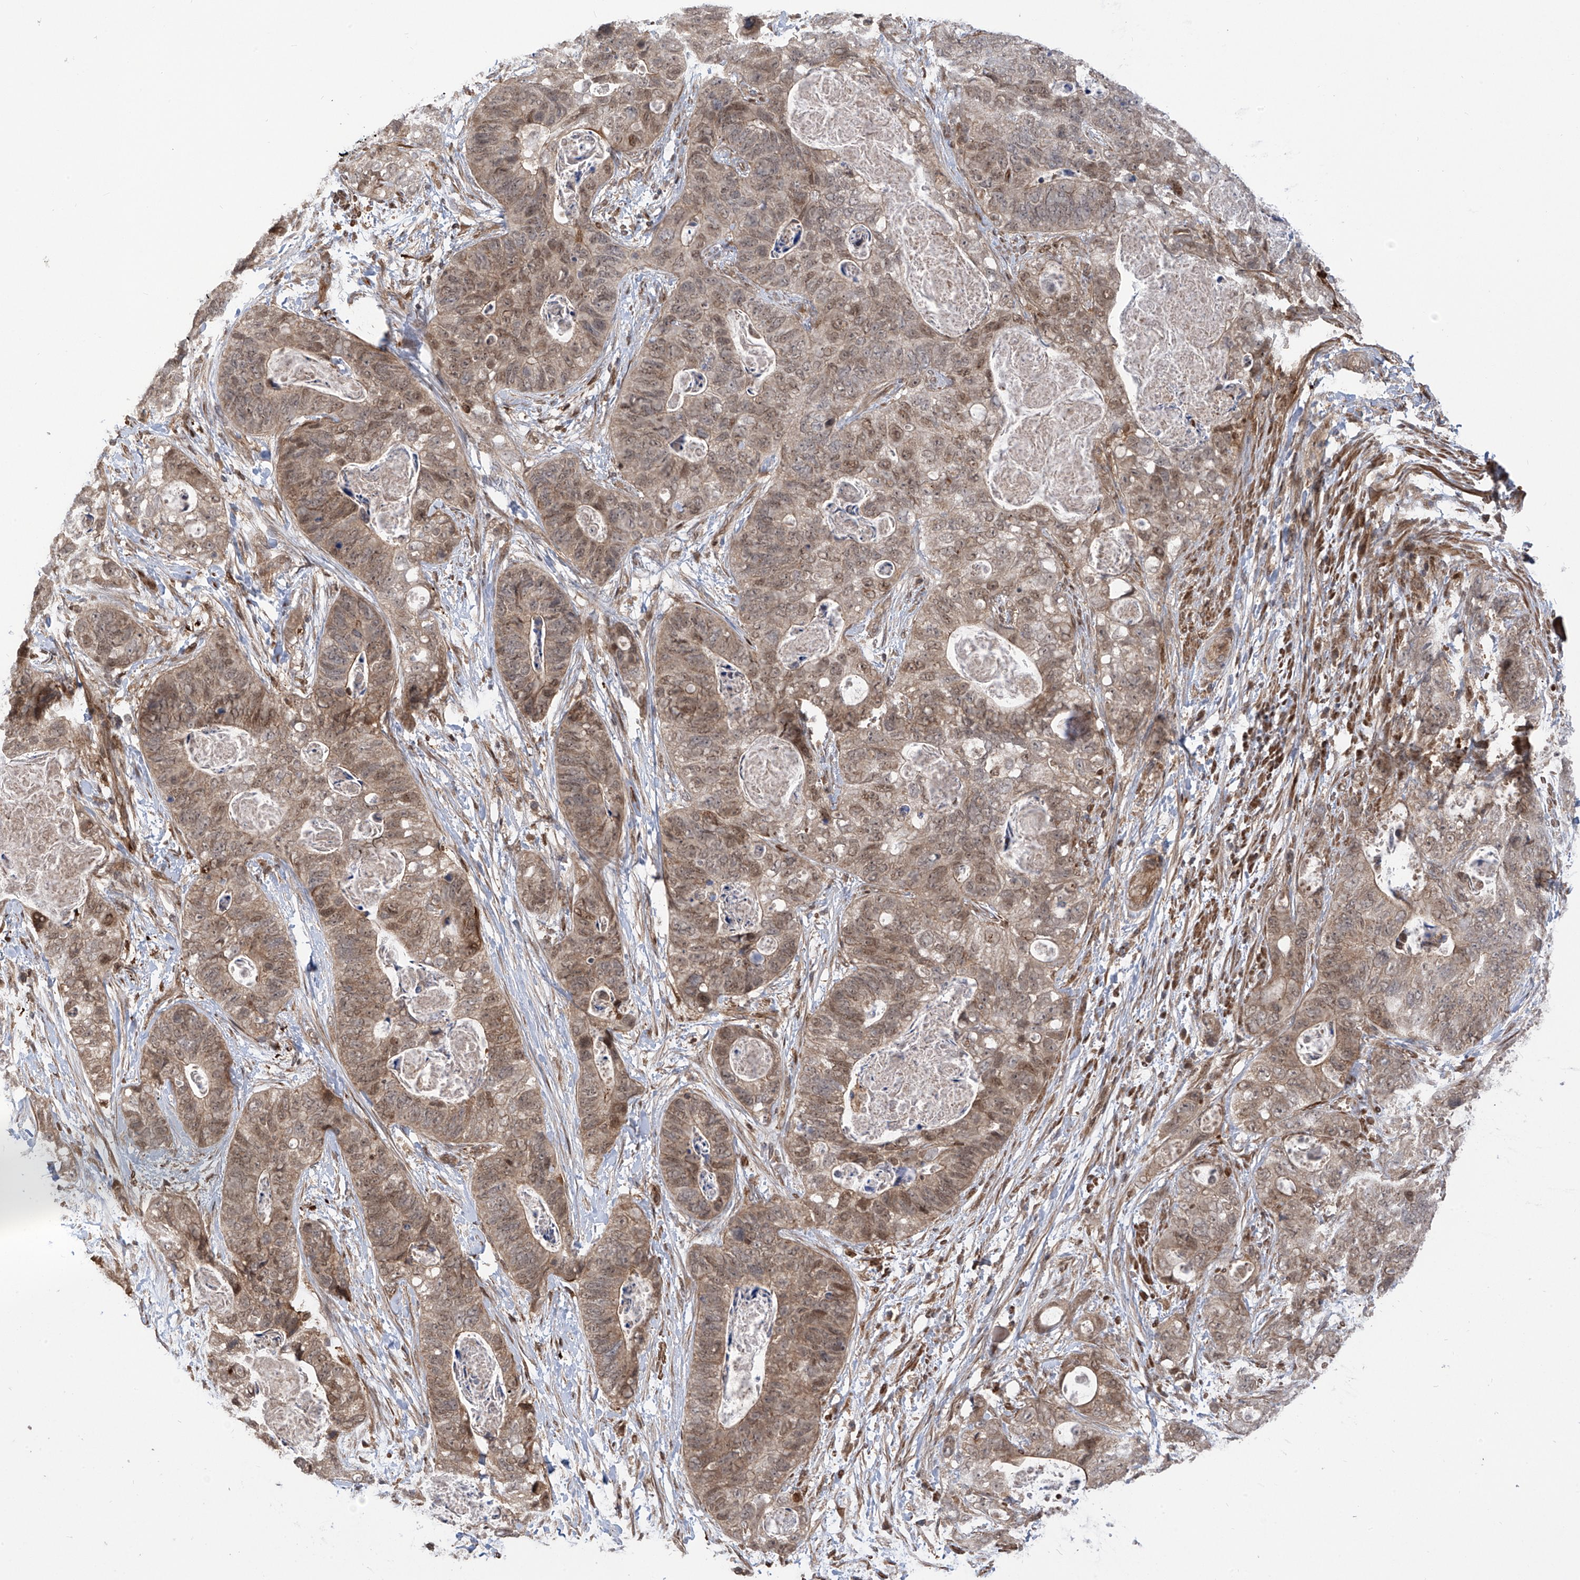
{"staining": {"intensity": "moderate", "quantity": ">75%", "location": "cytoplasmic/membranous,nuclear"}, "tissue": "stomach cancer", "cell_type": "Tumor cells", "image_type": "cancer", "snomed": [{"axis": "morphology", "description": "Adenocarcinoma, NOS"}, {"axis": "topography", "description": "Stomach"}], "caption": "Immunohistochemistry (DAB) staining of human stomach cancer (adenocarcinoma) demonstrates moderate cytoplasmic/membranous and nuclear protein staining in approximately >75% of tumor cells. (DAB IHC with brightfield microscopy, high magnification).", "gene": "ATAD2B", "patient": {"sex": "female", "age": 89}}